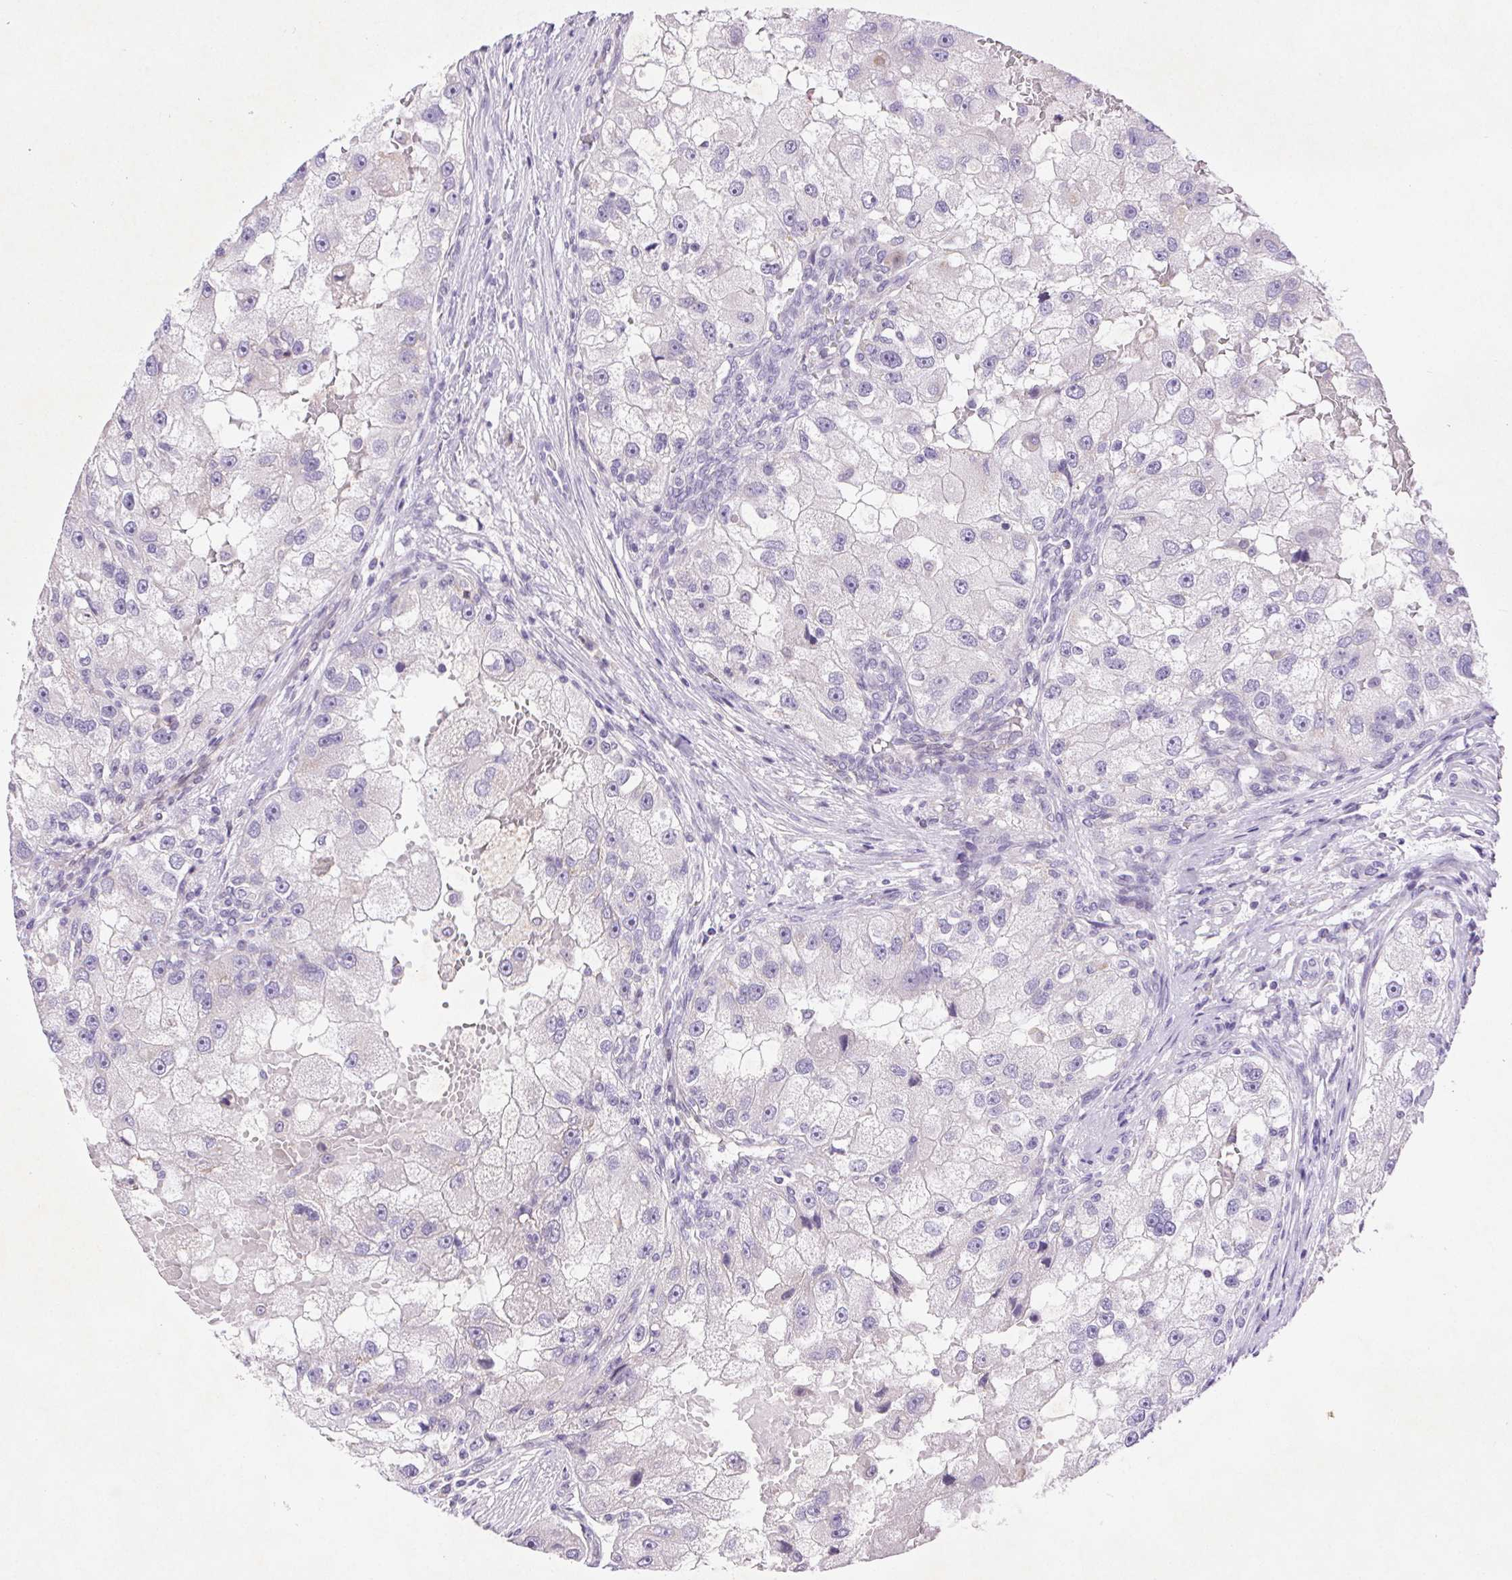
{"staining": {"intensity": "negative", "quantity": "none", "location": "none"}, "tissue": "renal cancer", "cell_type": "Tumor cells", "image_type": "cancer", "snomed": [{"axis": "morphology", "description": "Adenocarcinoma, NOS"}, {"axis": "topography", "description": "Kidney"}], "caption": "Immunohistochemical staining of adenocarcinoma (renal) shows no significant expression in tumor cells.", "gene": "ARHGAP11B", "patient": {"sex": "male", "age": 63}}